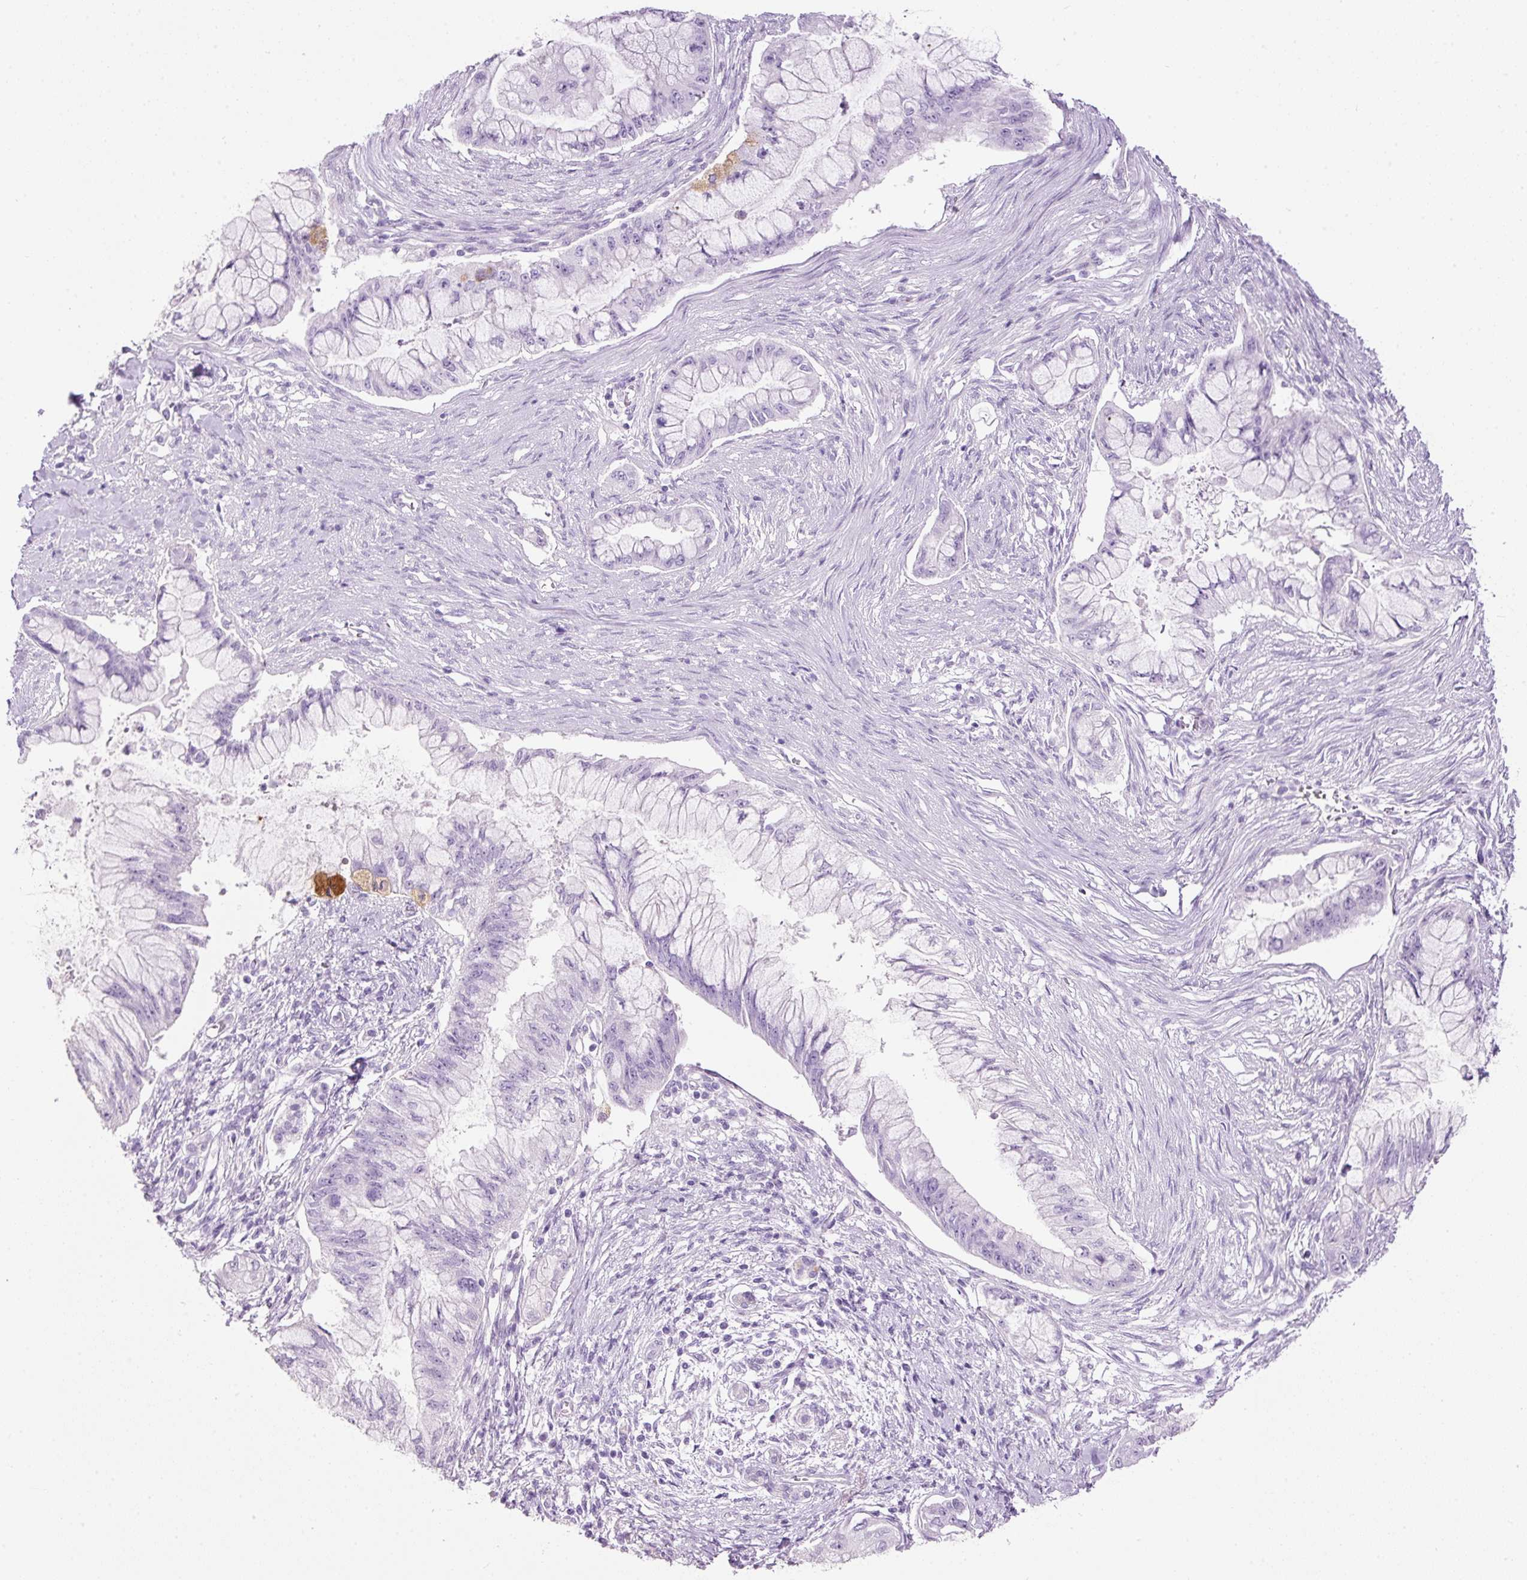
{"staining": {"intensity": "negative", "quantity": "none", "location": "none"}, "tissue": "pancreatic cancer", "cell_type": "Tumor cells", "image_type": "cancer", "snomed": [{"axis": "morphology", "description": "Adenocarcinoma, NOS"}, {"axis": "topography", "description": "Pancreas"}], "caption": "High magnification brightfield microscopy of pancreatic cancer (adenocarcinoma) stained with DAB (brown) and counterstained with hematoxylin (blue): tumor cells show no significant expression. (Immunohistochemistry, brightfield microscopy, high magnification).", "gene": "BSND", "patient": {"sex": "male", "age": 48}}